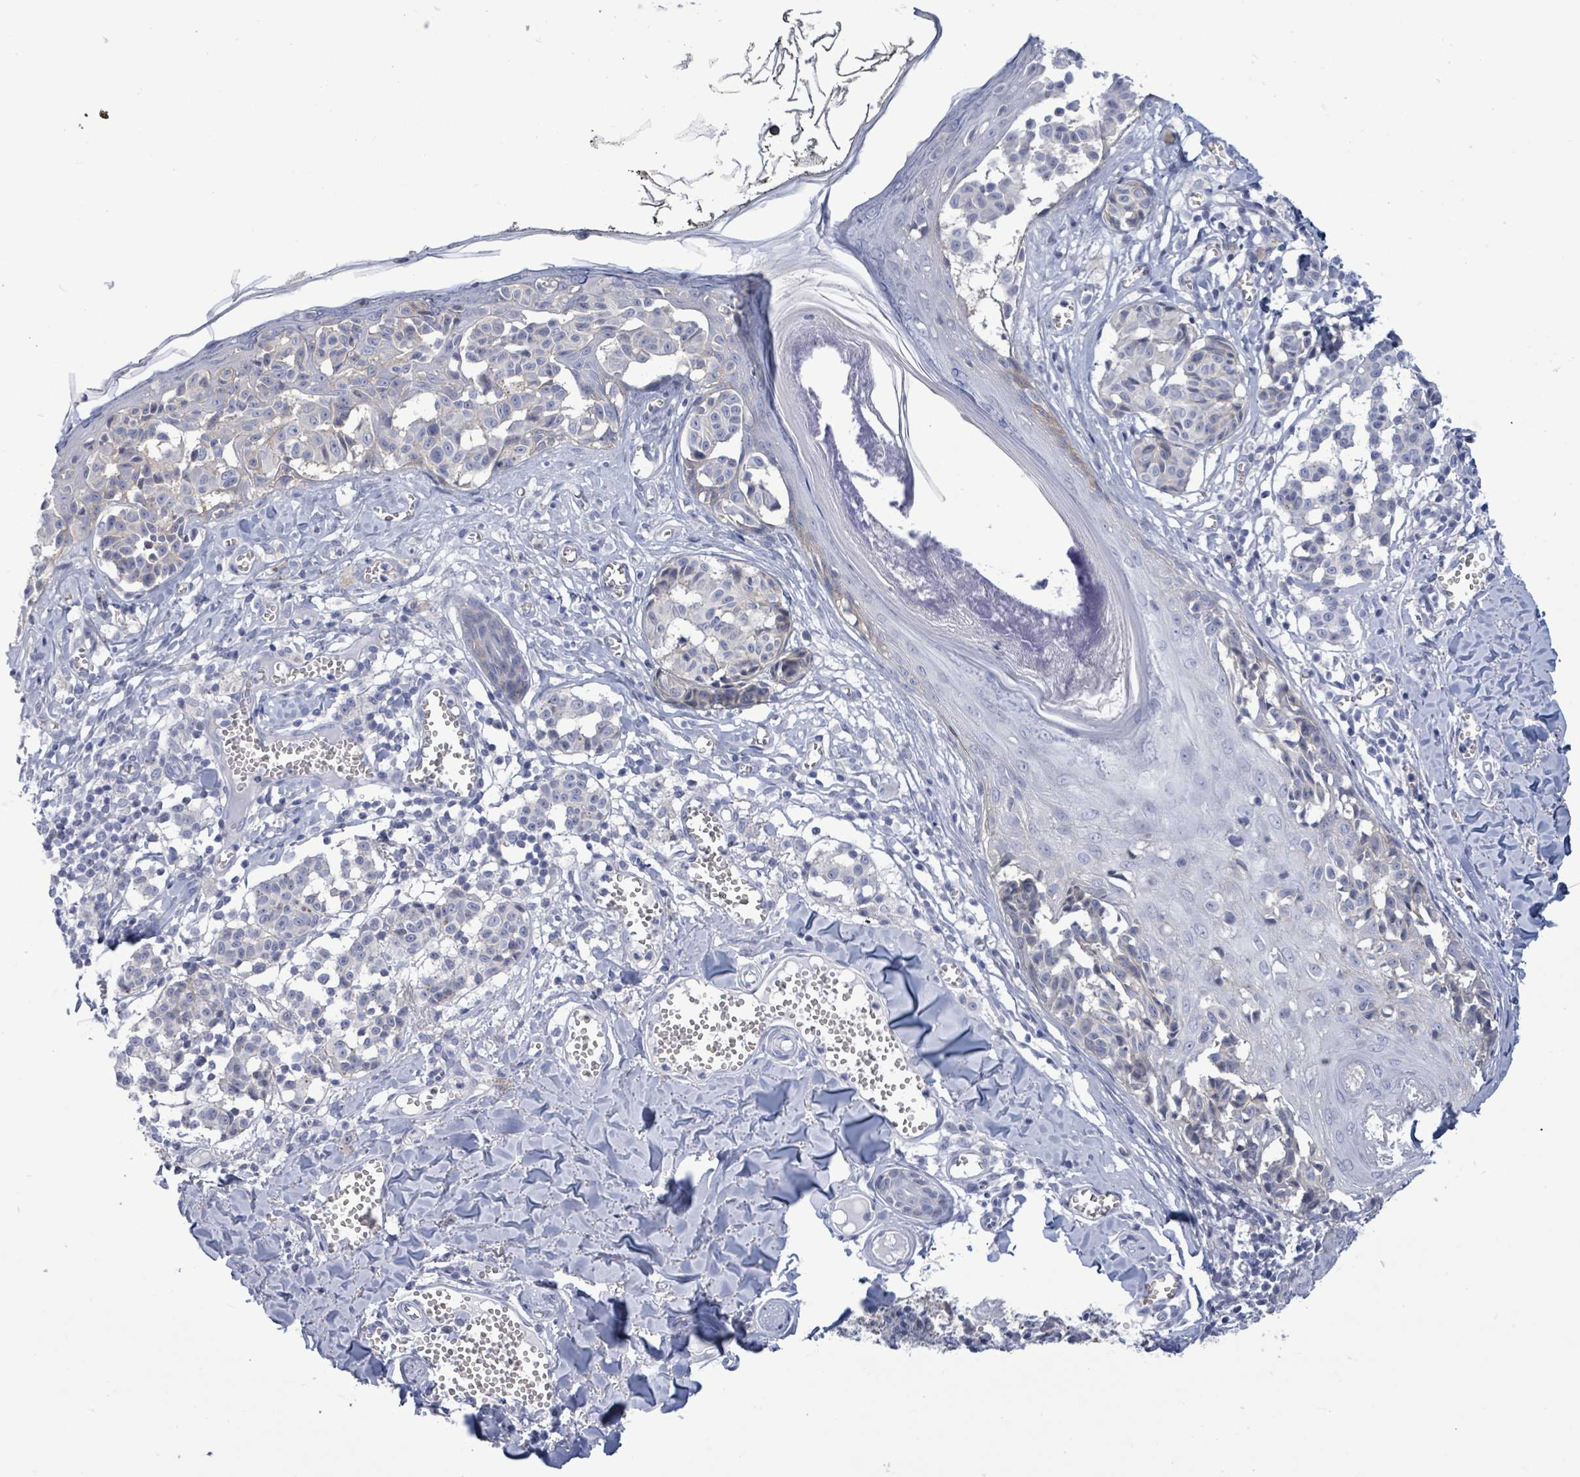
{"staining": {"intensity": "negative", "quantity": "none", "location": "none"}, "tissue": "melanoma", "cell_type": "Tumor cells", "image_type": "cancer", "snomed": [{"axis": "morphology", "description": "Malignant melanoma, NOS"}, {"axis": "topography", "description": "Skin"}], "caption": "Melanoma stained for a protein using immunohistochemistry exhibits no staining tumor cells.", "gene": "BSG", "patient": {"sex": "female", "age": 43}}